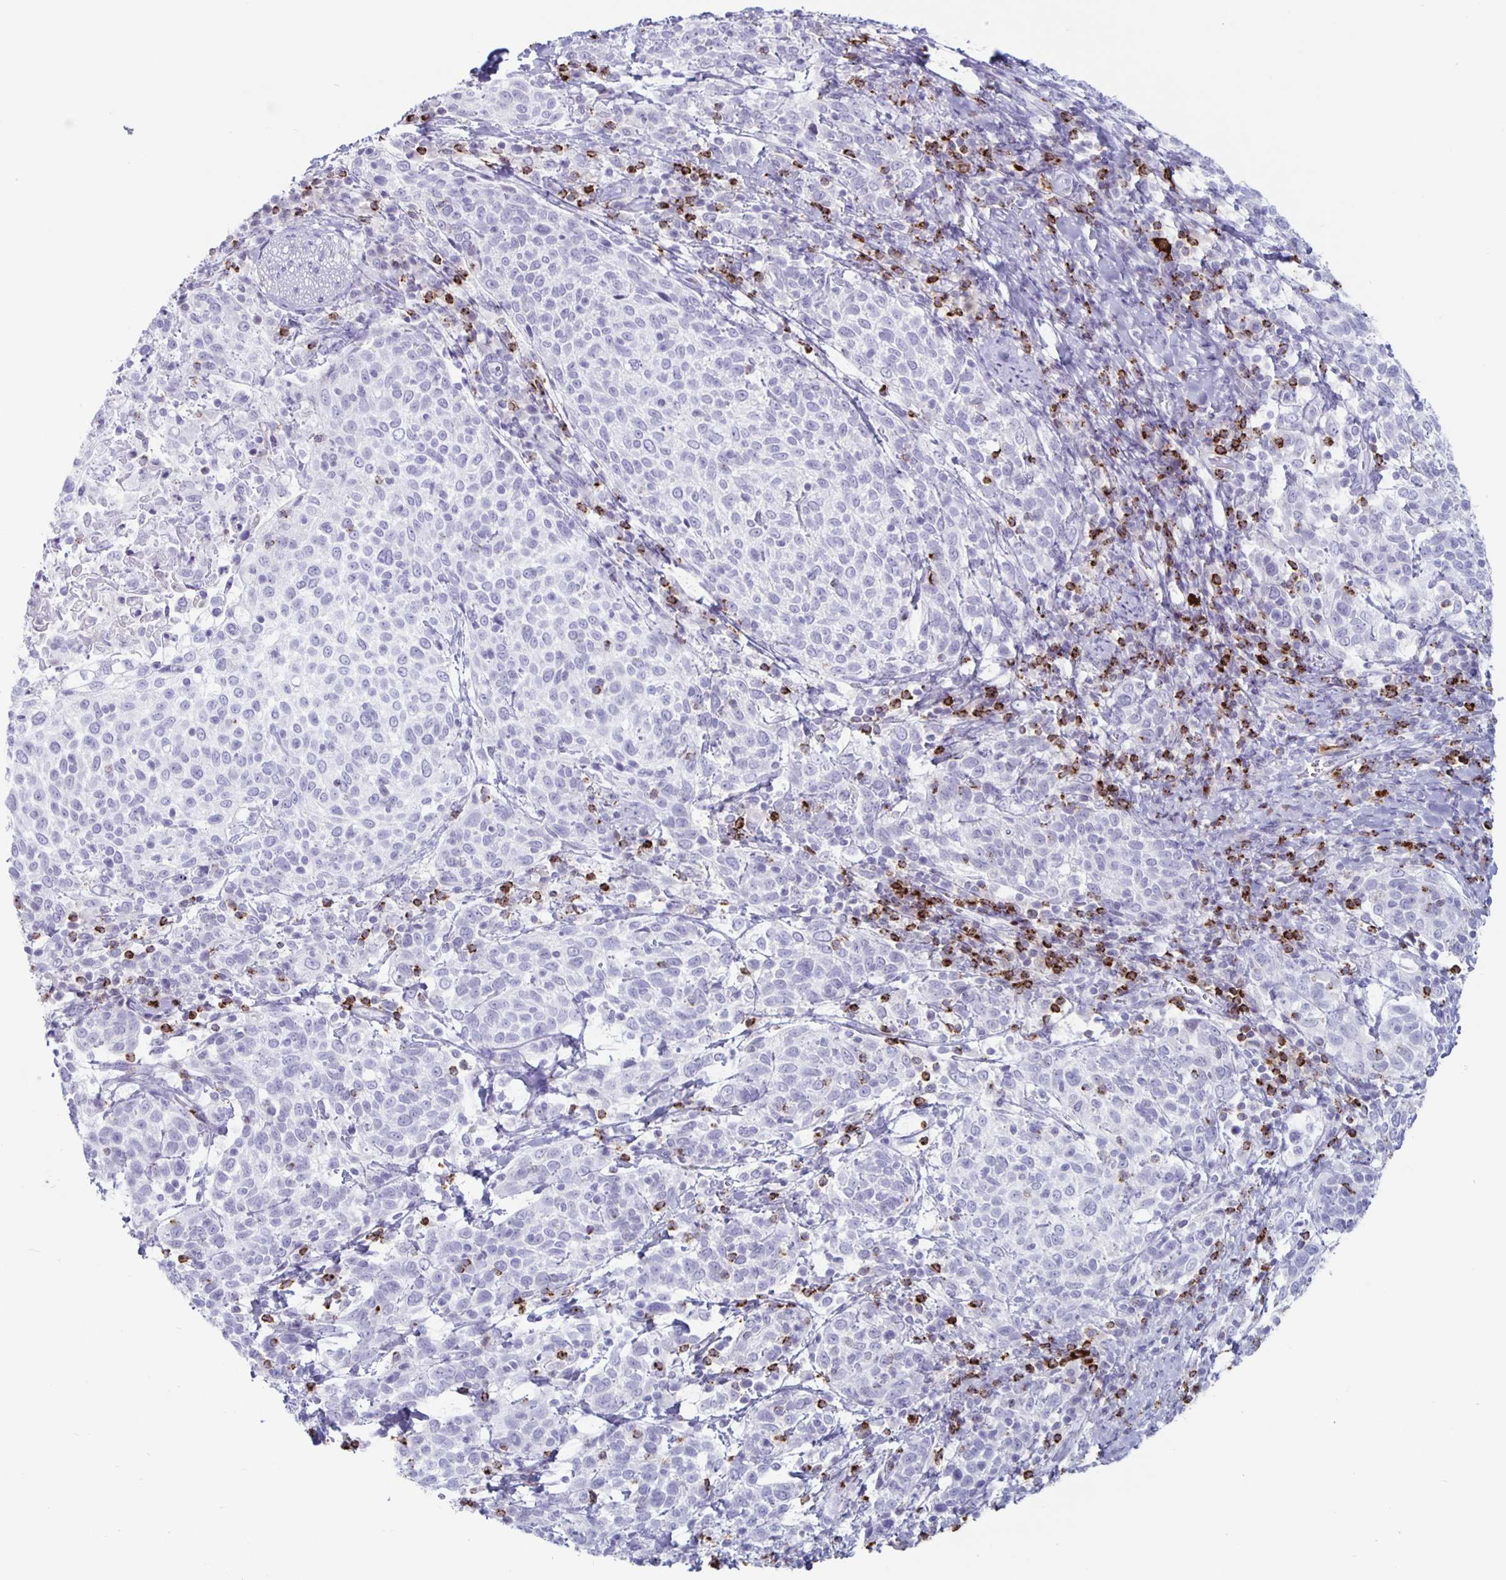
{"staining": {"intensity": "negative", "quantity": "none", "location": "none"}, "tissue": "cervical cancer", "cell_type": "Tumor cells", "image_type": "cancer", "snomed": [{"axis": "morphology", "description": "Squamous cell carcinoma, NOS"}, {"axis": "topography", "description": "Cervix"}], "caption": "The histopathology image shows no significant positivity in tumor cells of cervical cancer (squamous cell carcinoma). The staining was performed using DAB (3,3'-diaminobenzidine) to visualize the protein expression in brown, while the nuclei were stained in blue with hematoxylin (Magnification: 20x).", "gene": "GZMK", "patient": {"sex": "female", "age": 61}}